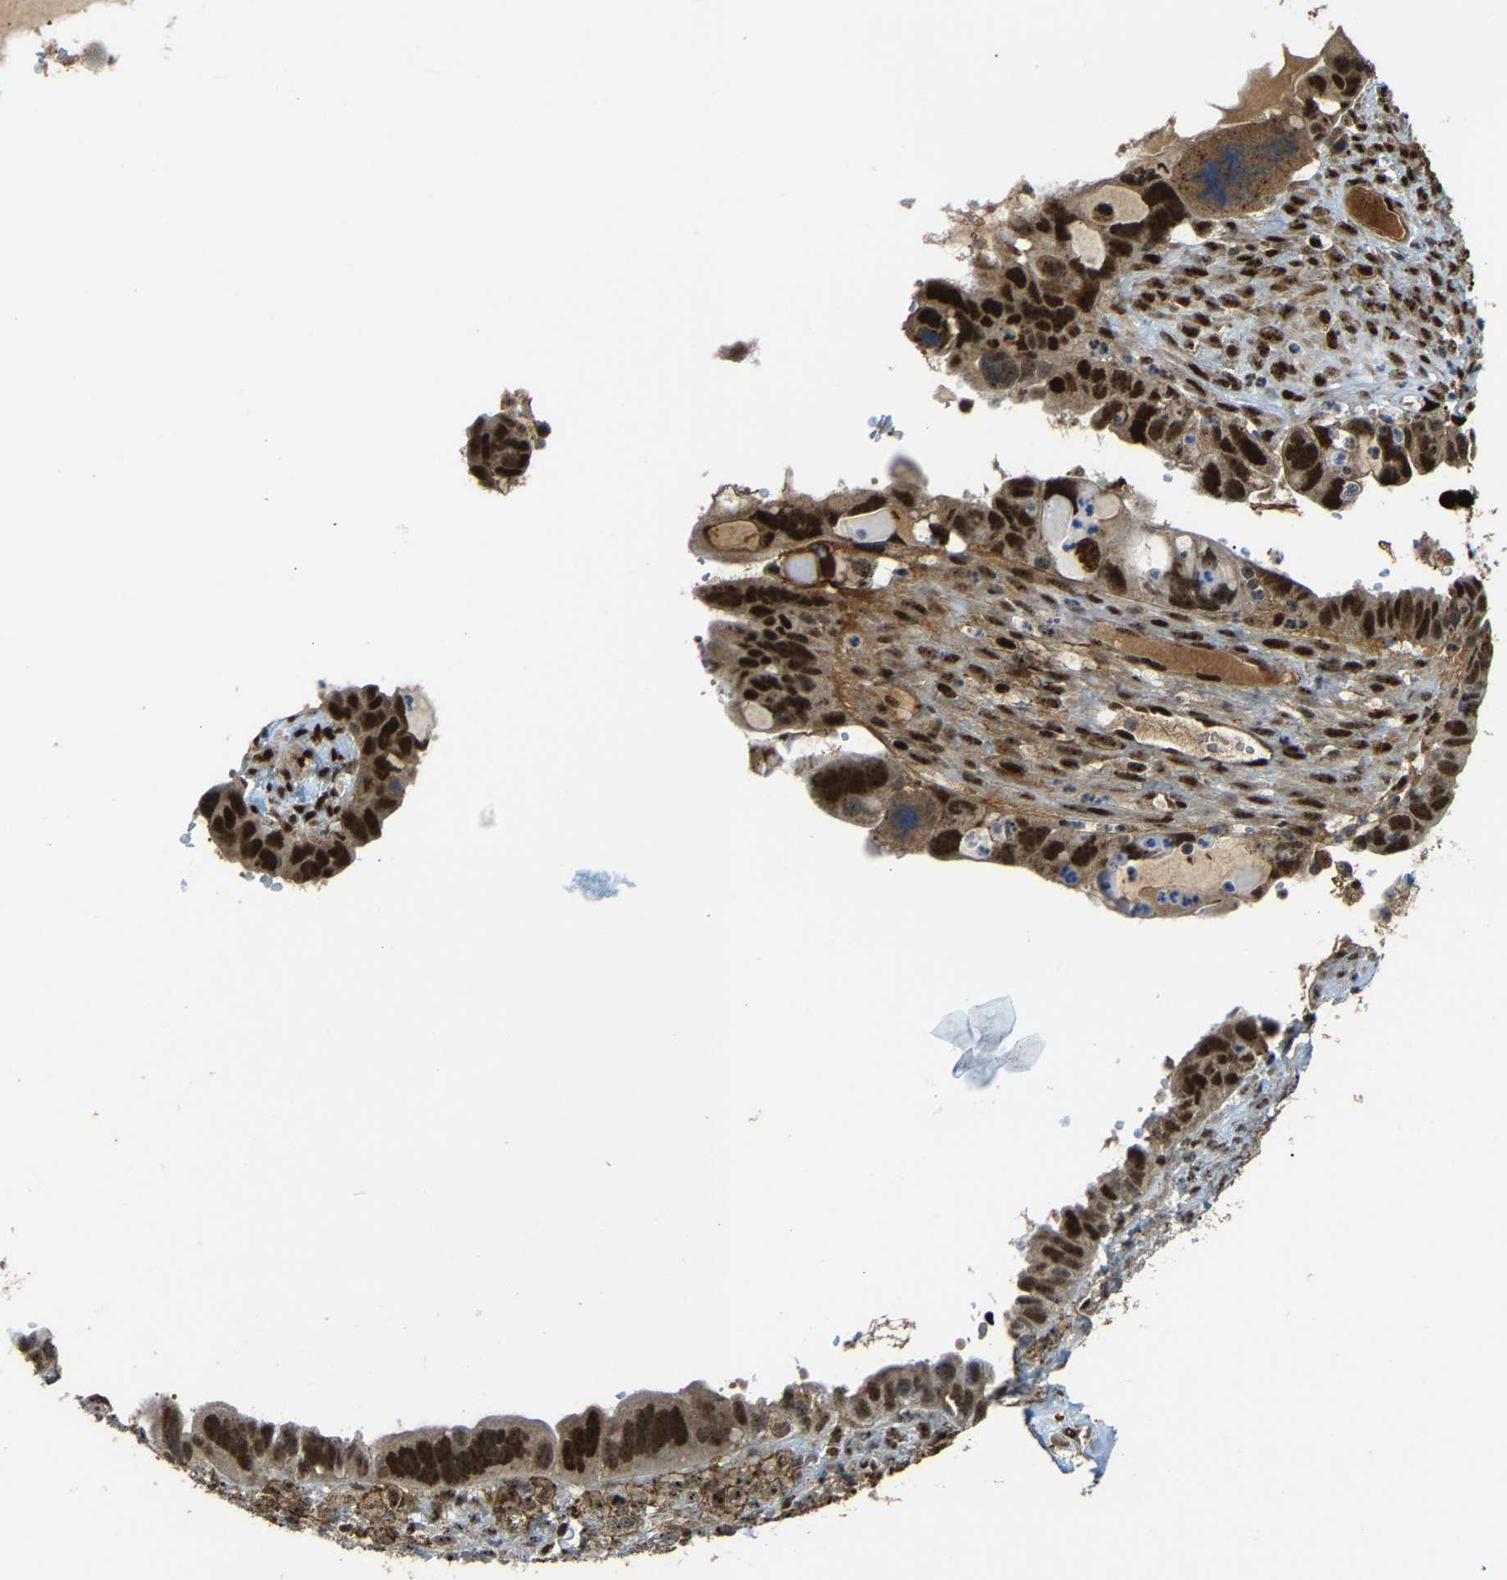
{"staining": {"intensity": "strong", "quantity": ">75%", "location": "cytoplasmic/membranous,nuclear"}, "tissue": "ovarian cancer", "cell_type": "Tumor cells", "image_type": "cancer", "snomed": [{"axis": "morphology", "description": "Cystadenocarcinoma, serous, NOS"}, {"axis": "topography", "description": "Ovary"}], "caption": "Human ovarian cancer (serous cystadenocarcinoma) stained with a protein marker demonstrates strong staining in tumor cells.", "gene": "ZNF687", "patient": {"sex": "female", "age": 79}}